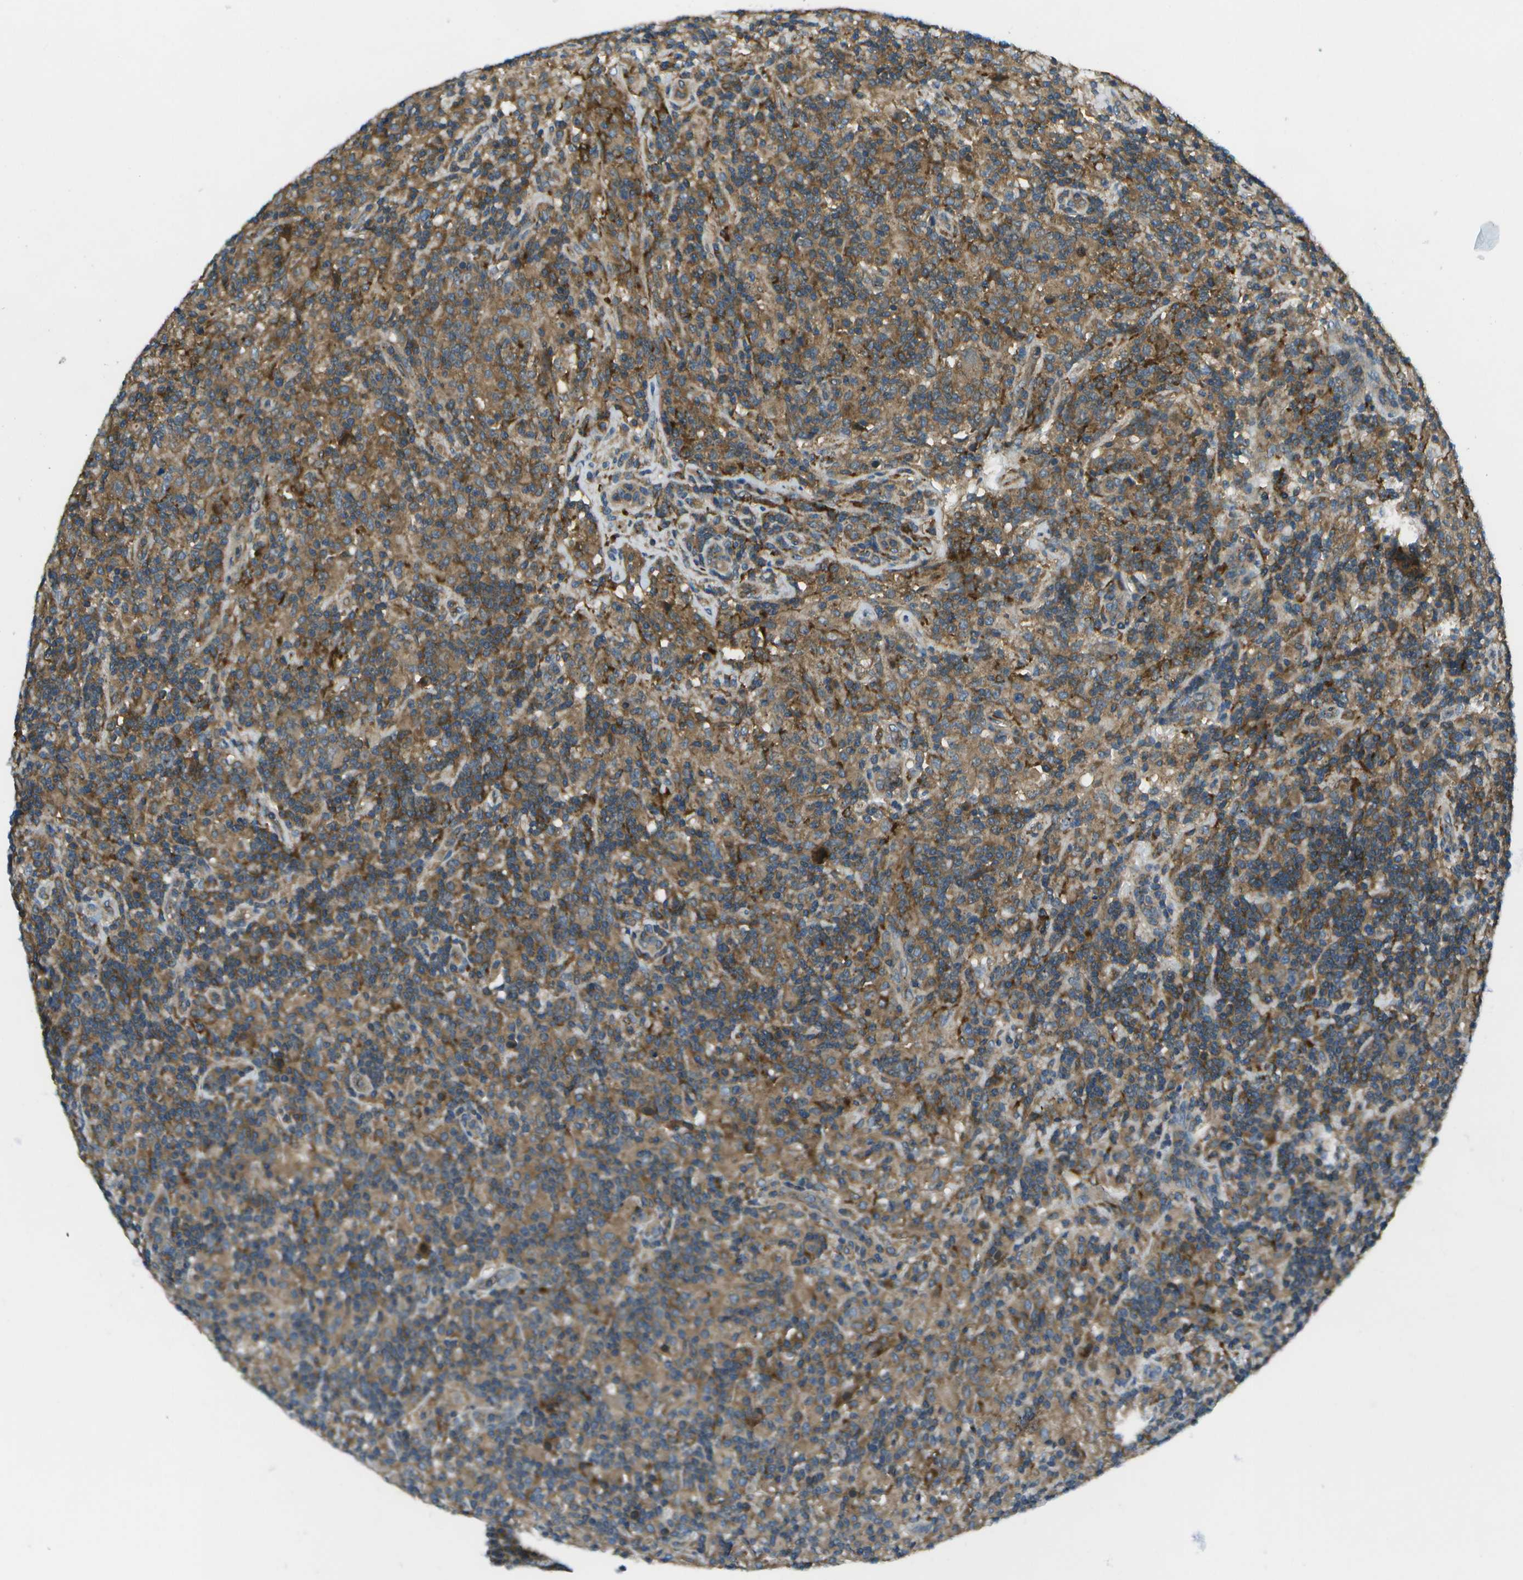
{"staining": {"intensity": "weak", "quantity": ">75%", "location": "cytoplasmic/membranous"}, "tissue": "lymphoma", "cell_type": "Tumor cells", "image_type": "cancer", "snomed": [{"axis": "morphology", "description": "Hodgkin's disease, NOS"}, {"axis": "topography", "description": "Lymph node"}], "caption": "Human Hodgkin's disease stained with a protein marker exhibits weak staining in tumor cells.", "gene": "CTIF", "patient": {"sex": "male", "age": 70}}